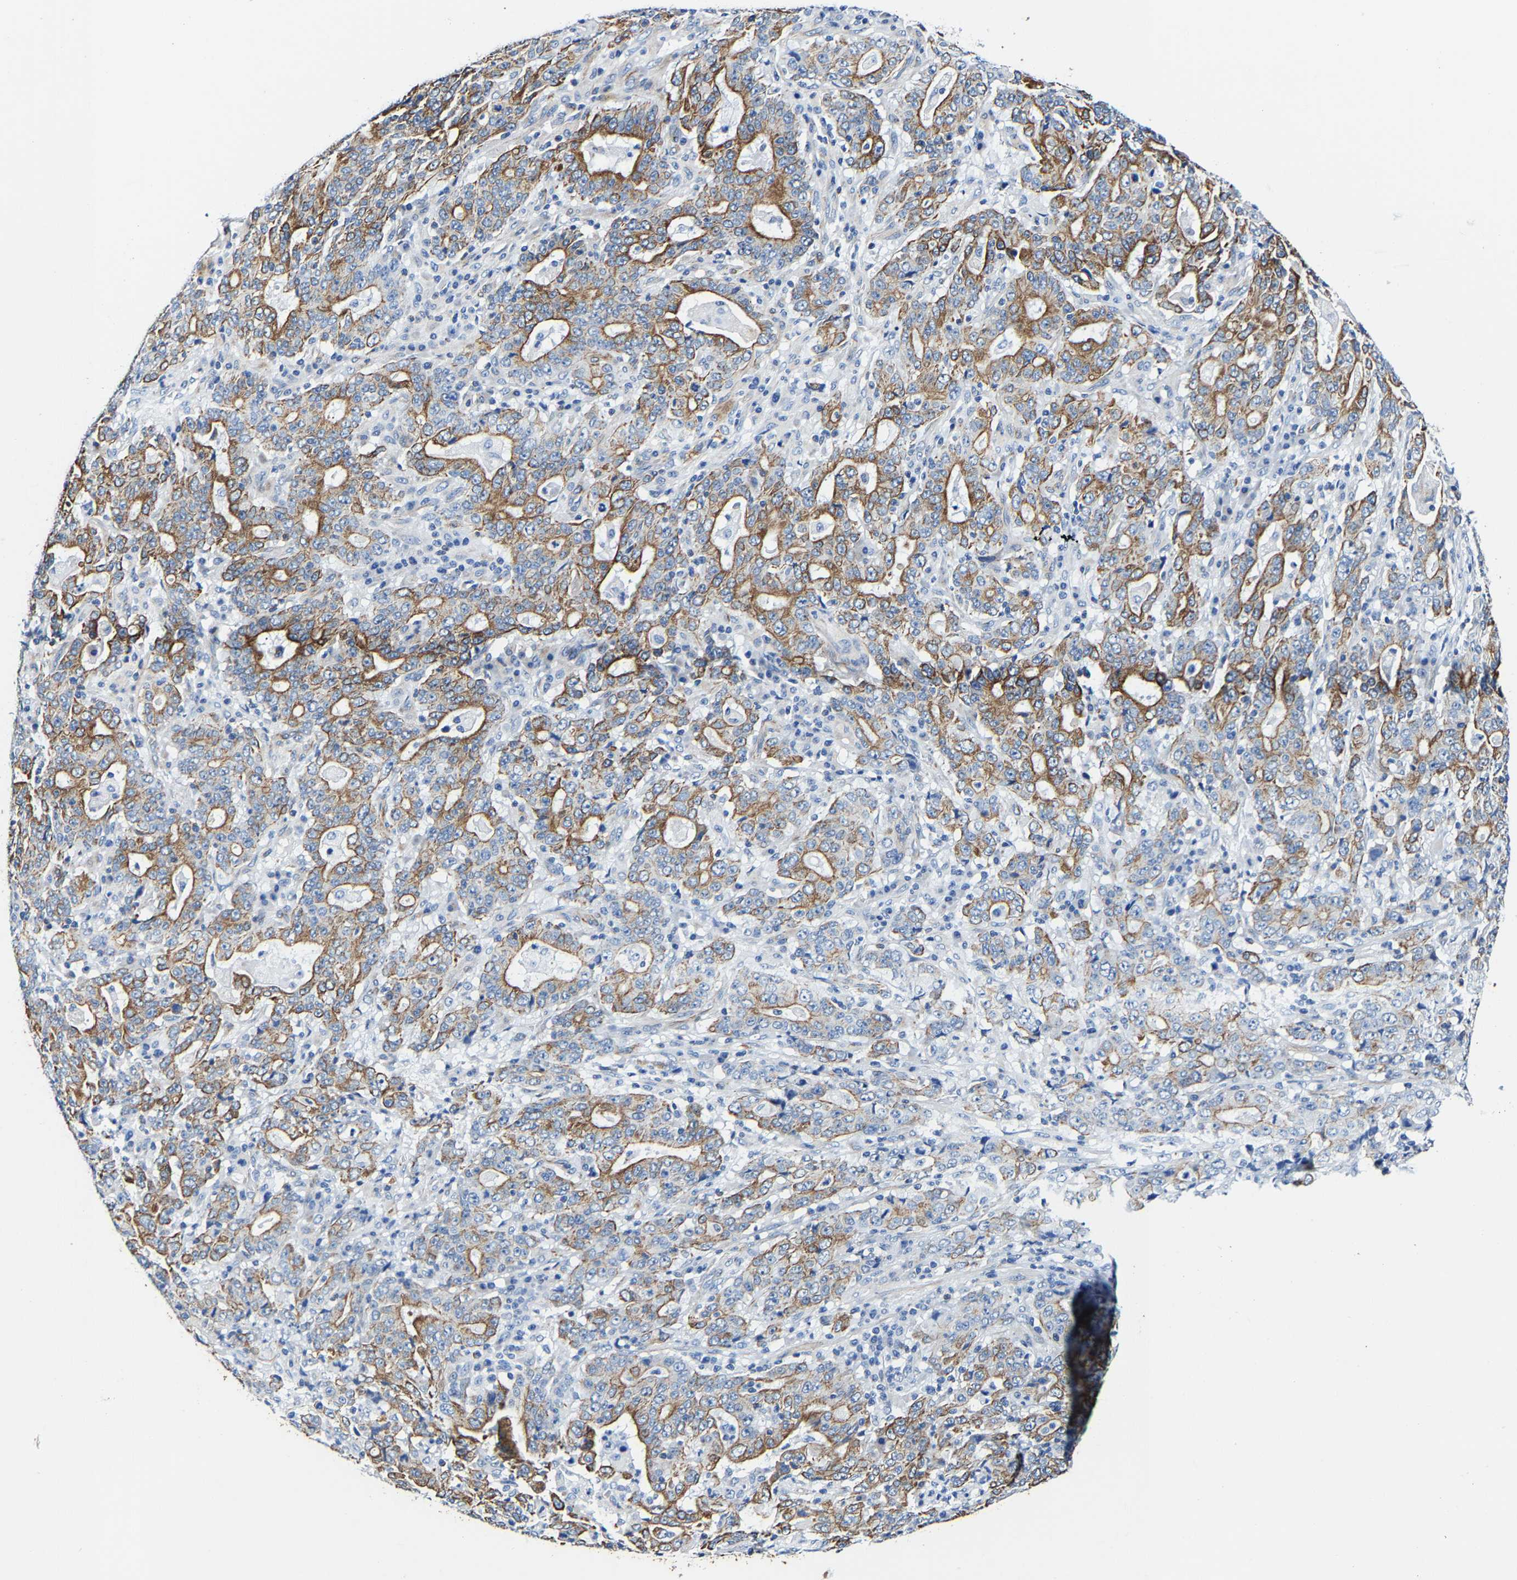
{"staining": {"intensity": "moderate", "quantity": ">75%", "location": "cytoplasmic/membranous"}, "tissue": "stomach cancer", "cell_type": "Tumor cells", "image_type": "cancer", "snomed": [{"axis": "morphology", "description": "Normal tissue, NOS"}, {"axis": "morphology", "description": "Adenocarcinoma, NOS"}, {"axis": "topography", "description": "Stomach, upper"}, {"axis": "topography", "description": "Stomach"}], "caption": "Adenocarcinoma (stomach) stained with immunohistochemistry (IHC) displays moderate cytoplasmic/membranous positivity in about >75% of tumor cells.", "gene": "MMEL1", "patient": {"sex": "male", "age": 59}}